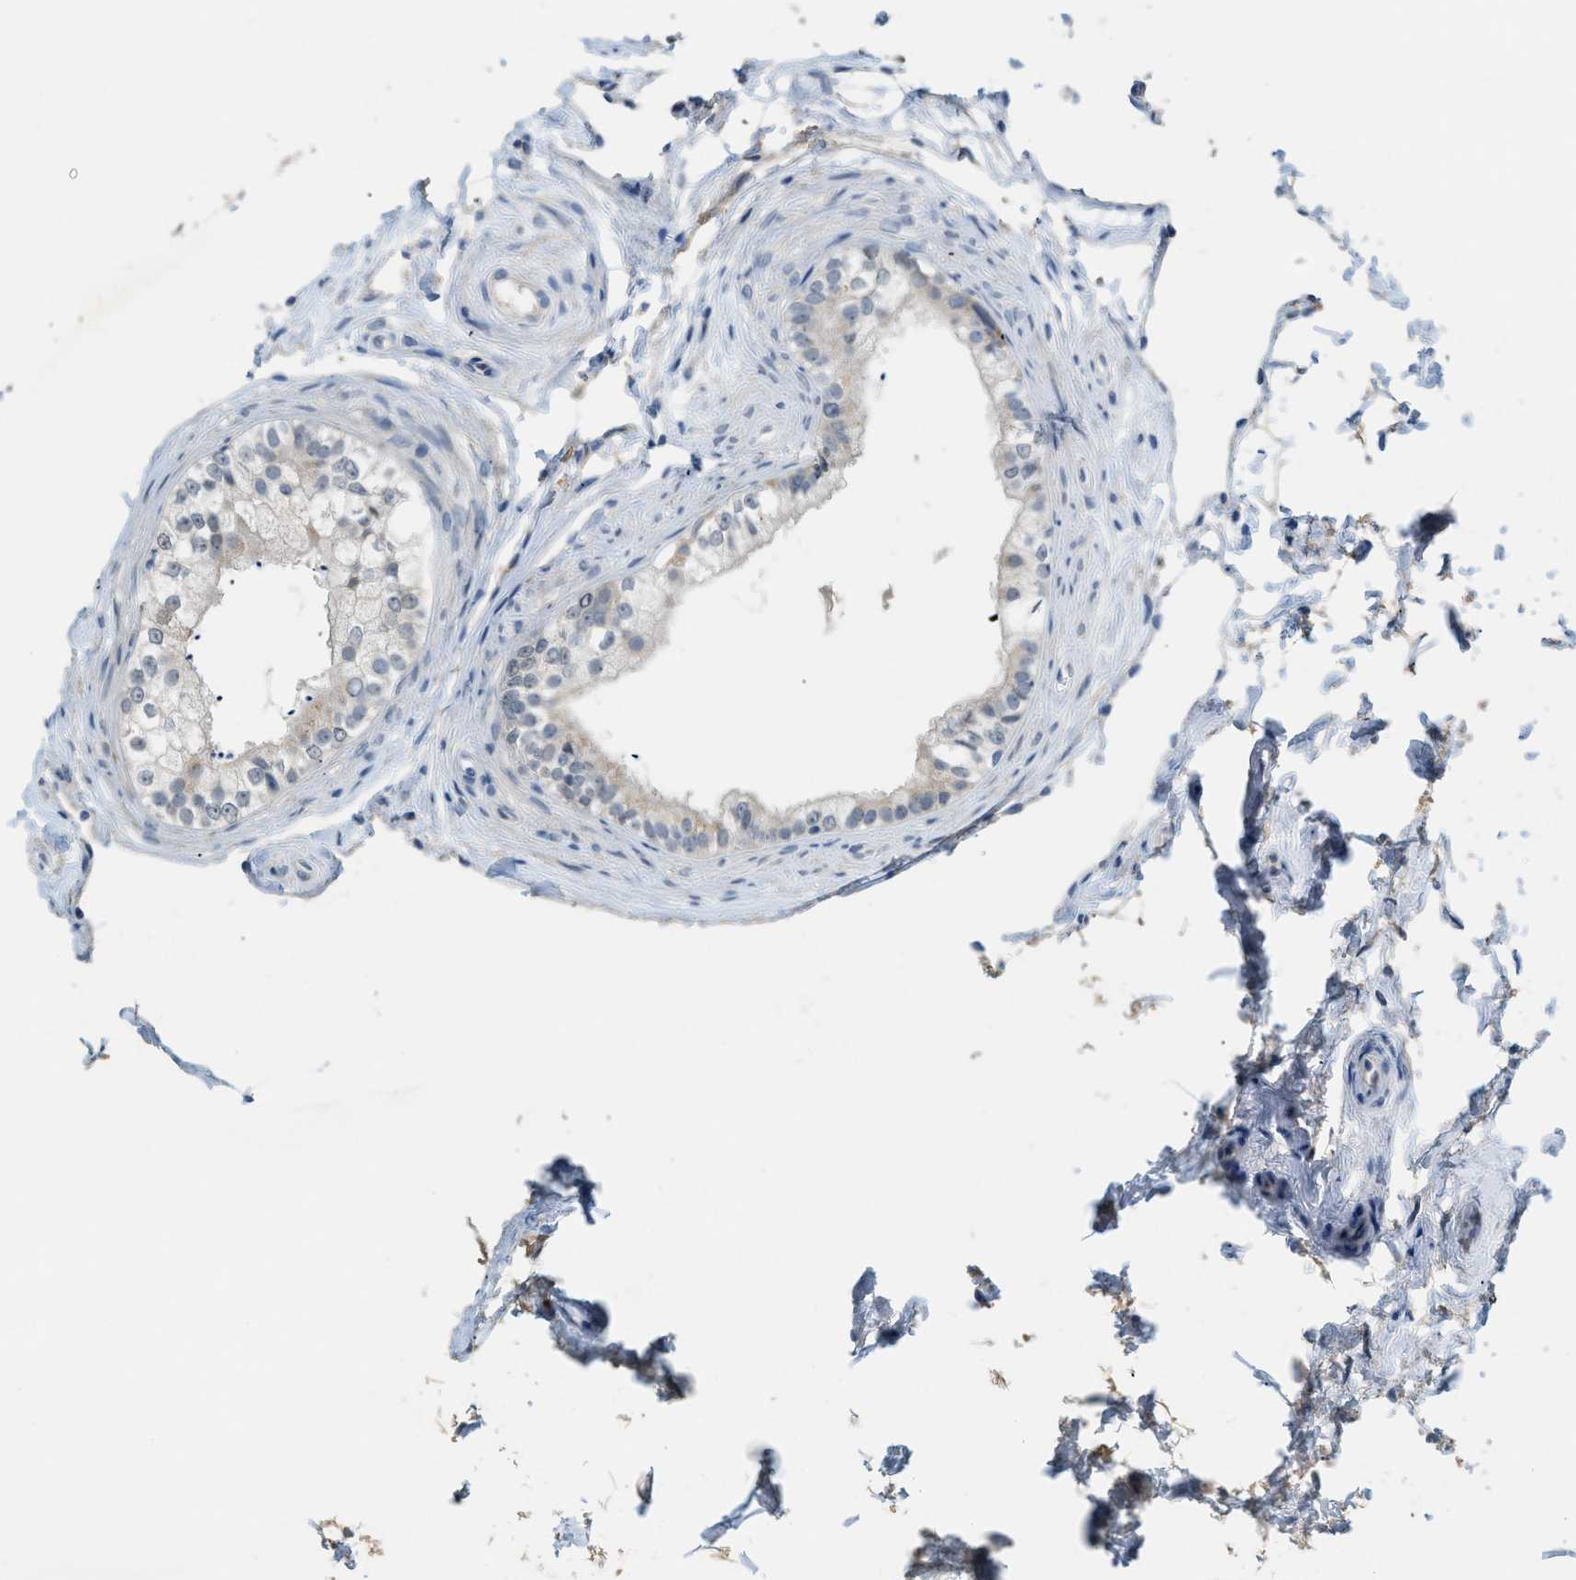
{"staining": {"intensity": "weak", "quantity": "<25%", "location": "cytoplasmic/membranous"}, "tissue": "epididymis", "cell_type": "Glandular cells", "image_type": "normal", "snomed": [{"axis": "morphology", "description": "Normal tissue, NOS"}, {"axis": "topography", "description": "Epididymis"}], "caption": "Glandular cells are negative for brown protein staining in normal epididymis. (Stains: DAB (3,3'-diaminobenzidine) IHC with hematoxylin counter stain, Microscopy: brightfield microscopy at high magnification).", "gene": "TMEM154", "patient": {"sex": "male", "age": 56}}